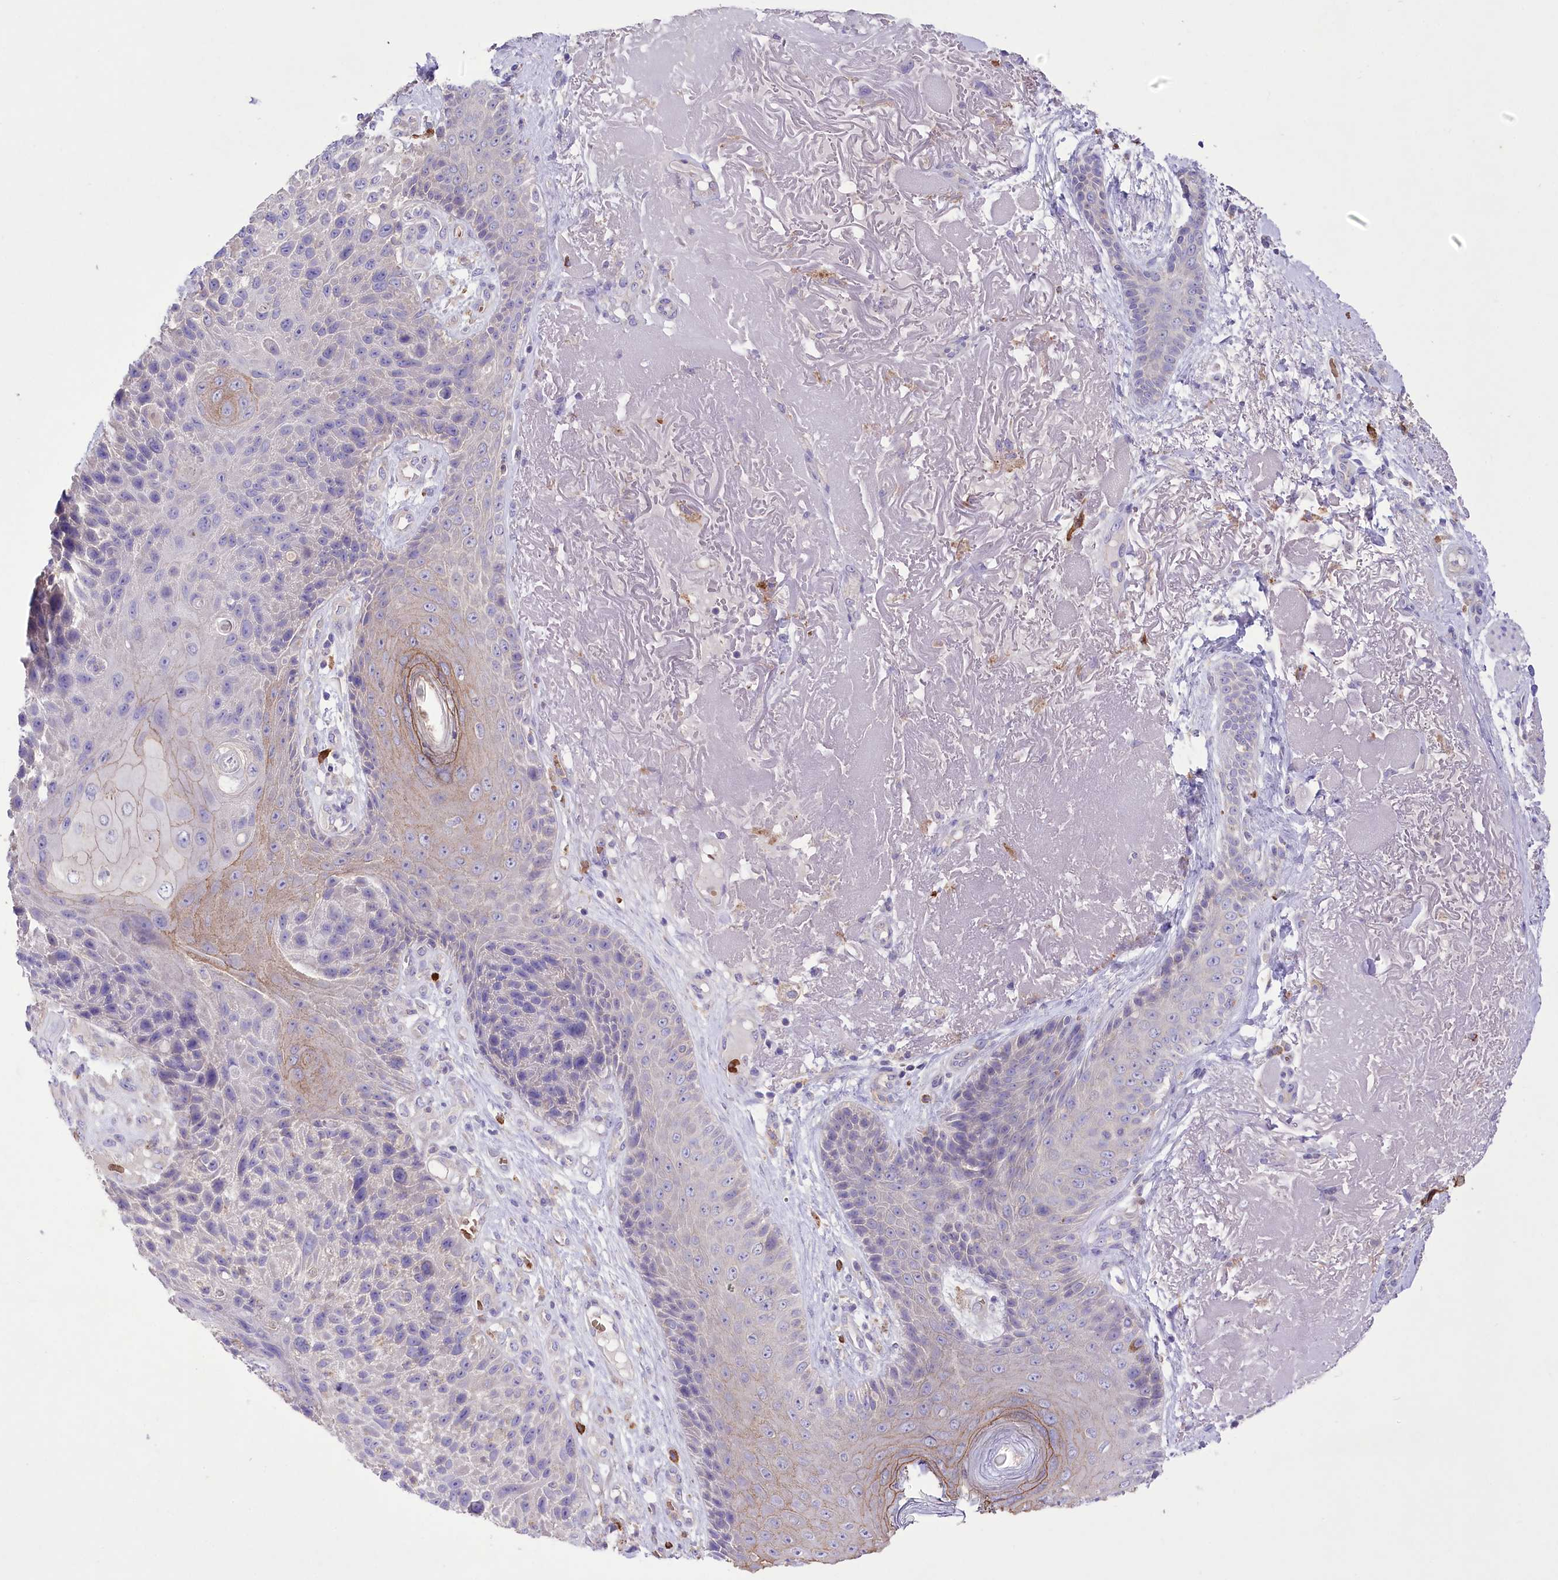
{"staining": {"intensity": "negative", "quantity": "none", "location": "none"}, "tissue": "skin cancer", "cell_type": "Tumor cells", "image_type": "cancer", "snomed": [{"axis": "morphology", "description": "Squamous cell carcinoma, NOS"}, {"axis": "topography", "description": "Skin"}], "caption": "Immunohistochemistry micrograph of neoplastic tissue: skin squamous cell carcinoma stained with DAB (3,3'-diaminobenzidine) exhibits no significant protein expression in tumor cells. (Brightfield microscopy of DAB (3,3'-diaminobenzidine) immunohistochemistry at high magnification).", "gene": "PRSS53", "patient": {"sex": "female", "age": 88}}